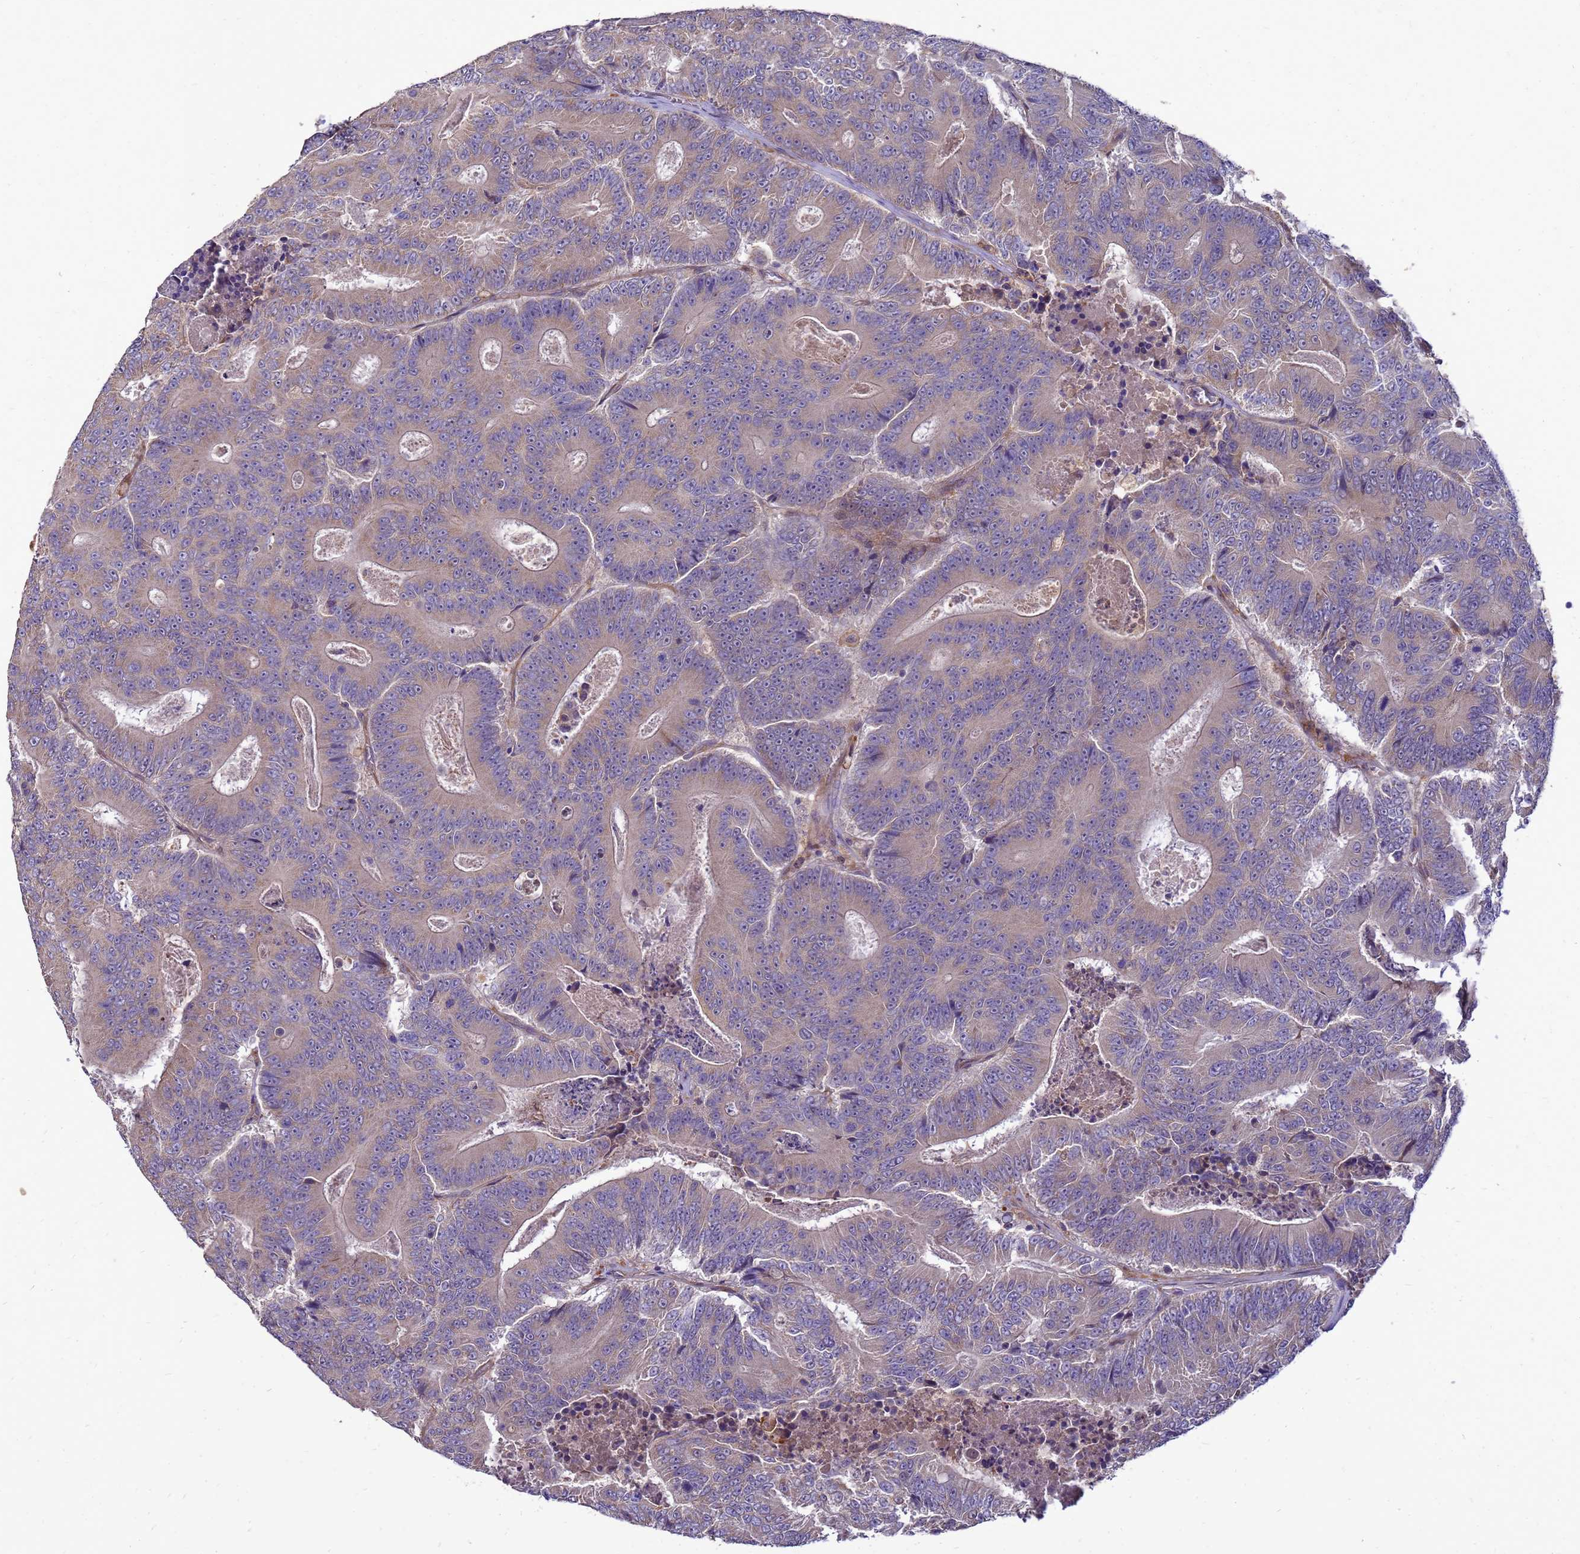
{"staining": {"intensity": "weak", "quantity": "<25%", "location": "cytoplasmic/membranous"}, "tissue": "colorectal cancer", "cell_type": "Tumor cells", "image_type": "cancer", "snomed": [{"axis": "morphology", "description": "Adenocarcinoma, NOS"}, {"axis": "topography", "description": "Colon"}], "caption": "Adenocarcinoma (colorectal) was stained to show a protein in brown. There is no significant staining in tumor cells. (Immunohistochemistry, brightfield microscopy, high magnification).", "gene": "RNF215", "patient": {"sex": "male", "age": 83}}